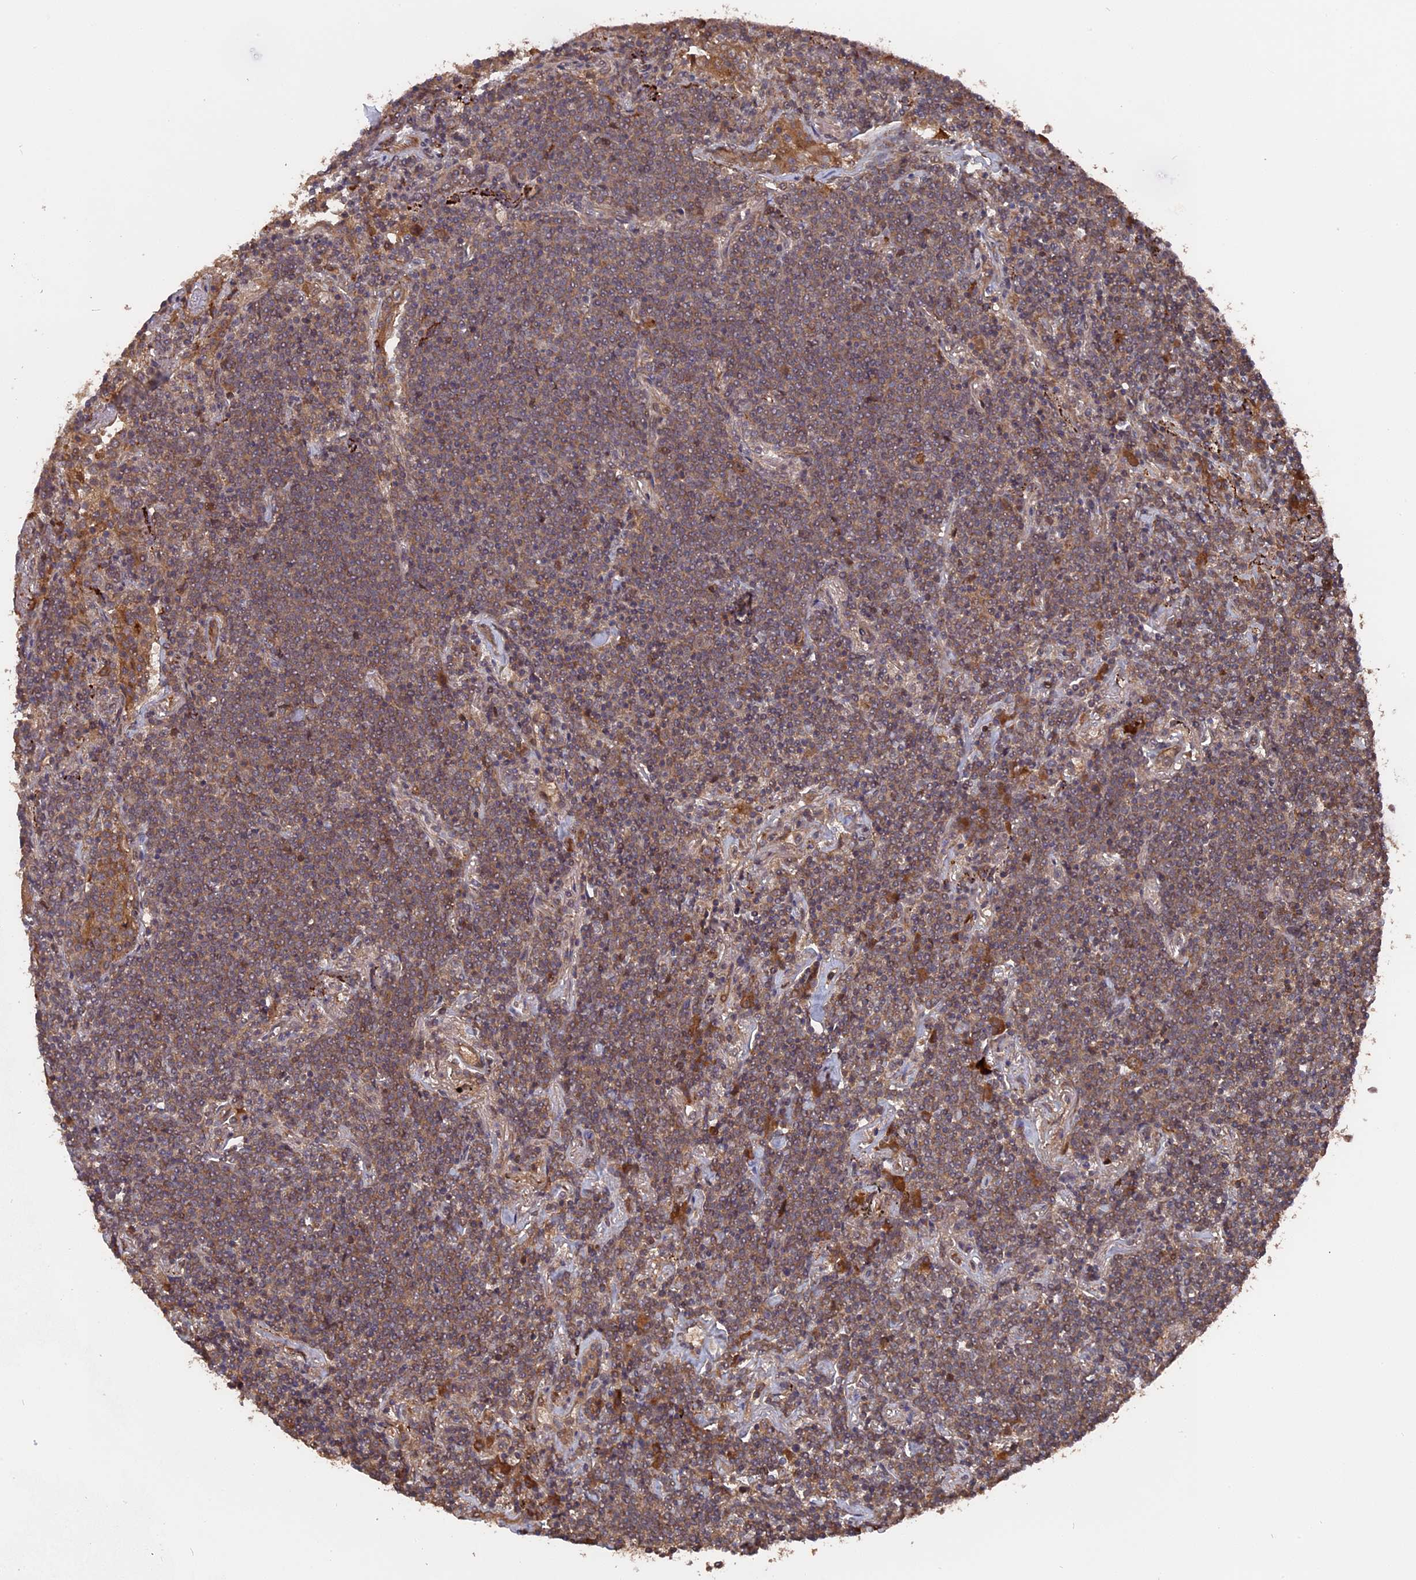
{"staining": {"intensity": "moderate", "quantity": ">75%", "location": "cytoplasmic/membranous"}, "tissue": "lymphoma", "cell_type": "Tumor cells", "image_type": "cancer", "snomed": [{"axis": "morphology", "description": "Malignant lymphoma, non-Hodgkin's type, Low grade"}, {"axis": "topography", "description": "Lung"}], "caption": "Immunohistochemical staining of human lymphoma exhibits moderate cytoplasmic/membranous protein positivity in approximately >75% of tumor cells.", "gene": "TELO2", "patient": {"sex": "female", "age": 71}}